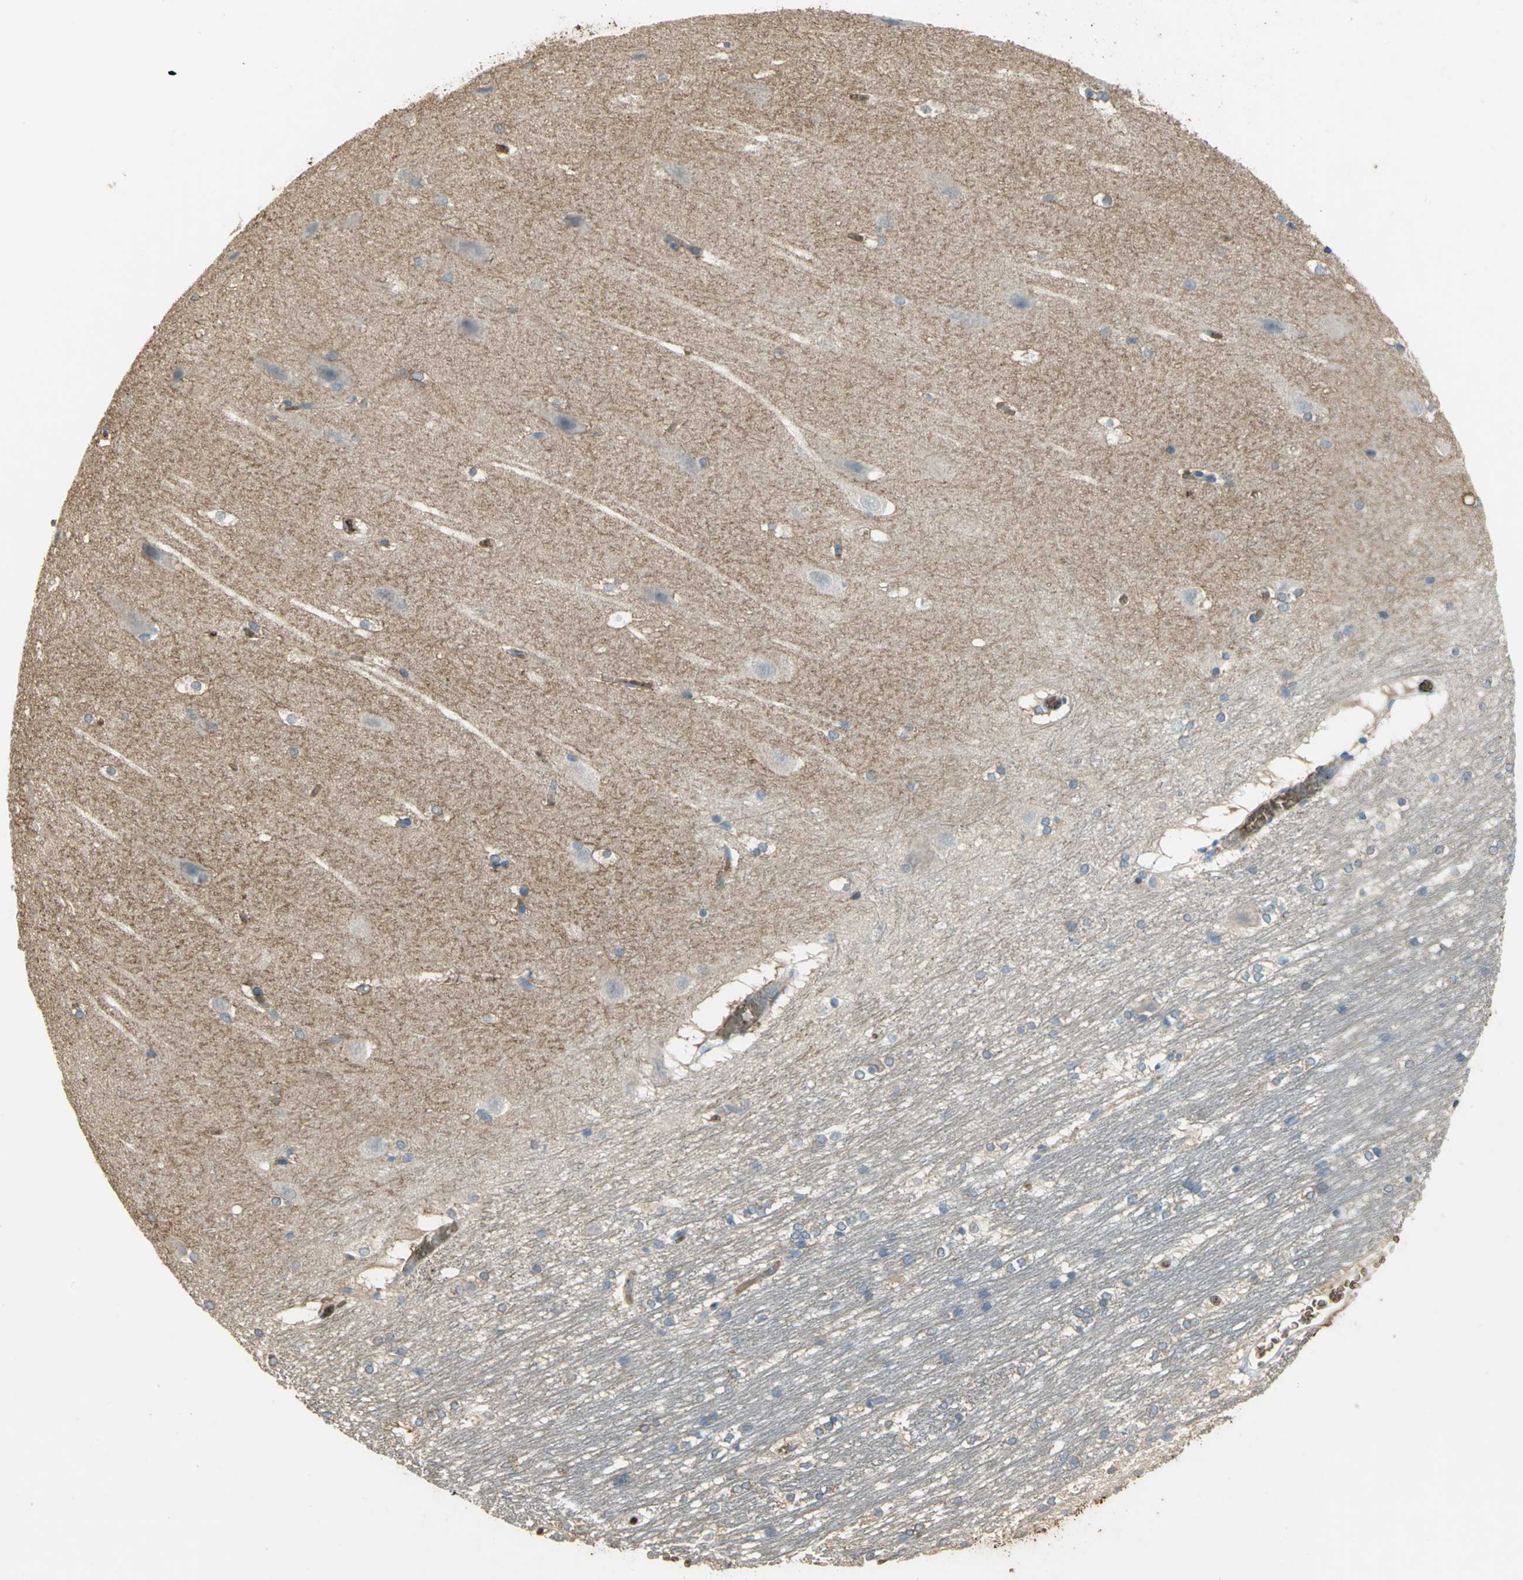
{"staining": {"intensity": "negative", "quantity": "none", "location": "none"}, "tissue": "hippocampus", "cell_type": "Glial cells", "image_type": "normal", "snomed": [{"axis": "morphology", "description": "Normal tissue, NOS"}, {"axis": "topography", "description": "Hippocampus"}], "caption": "Immunohistochemistry (IHC) photomicrograph of unremarkable hippocampus stained for a protein (brown), which reveals no expression in glial cells.", "gene": "TREM1", "patient": {"sex": "female", "age": 19}}